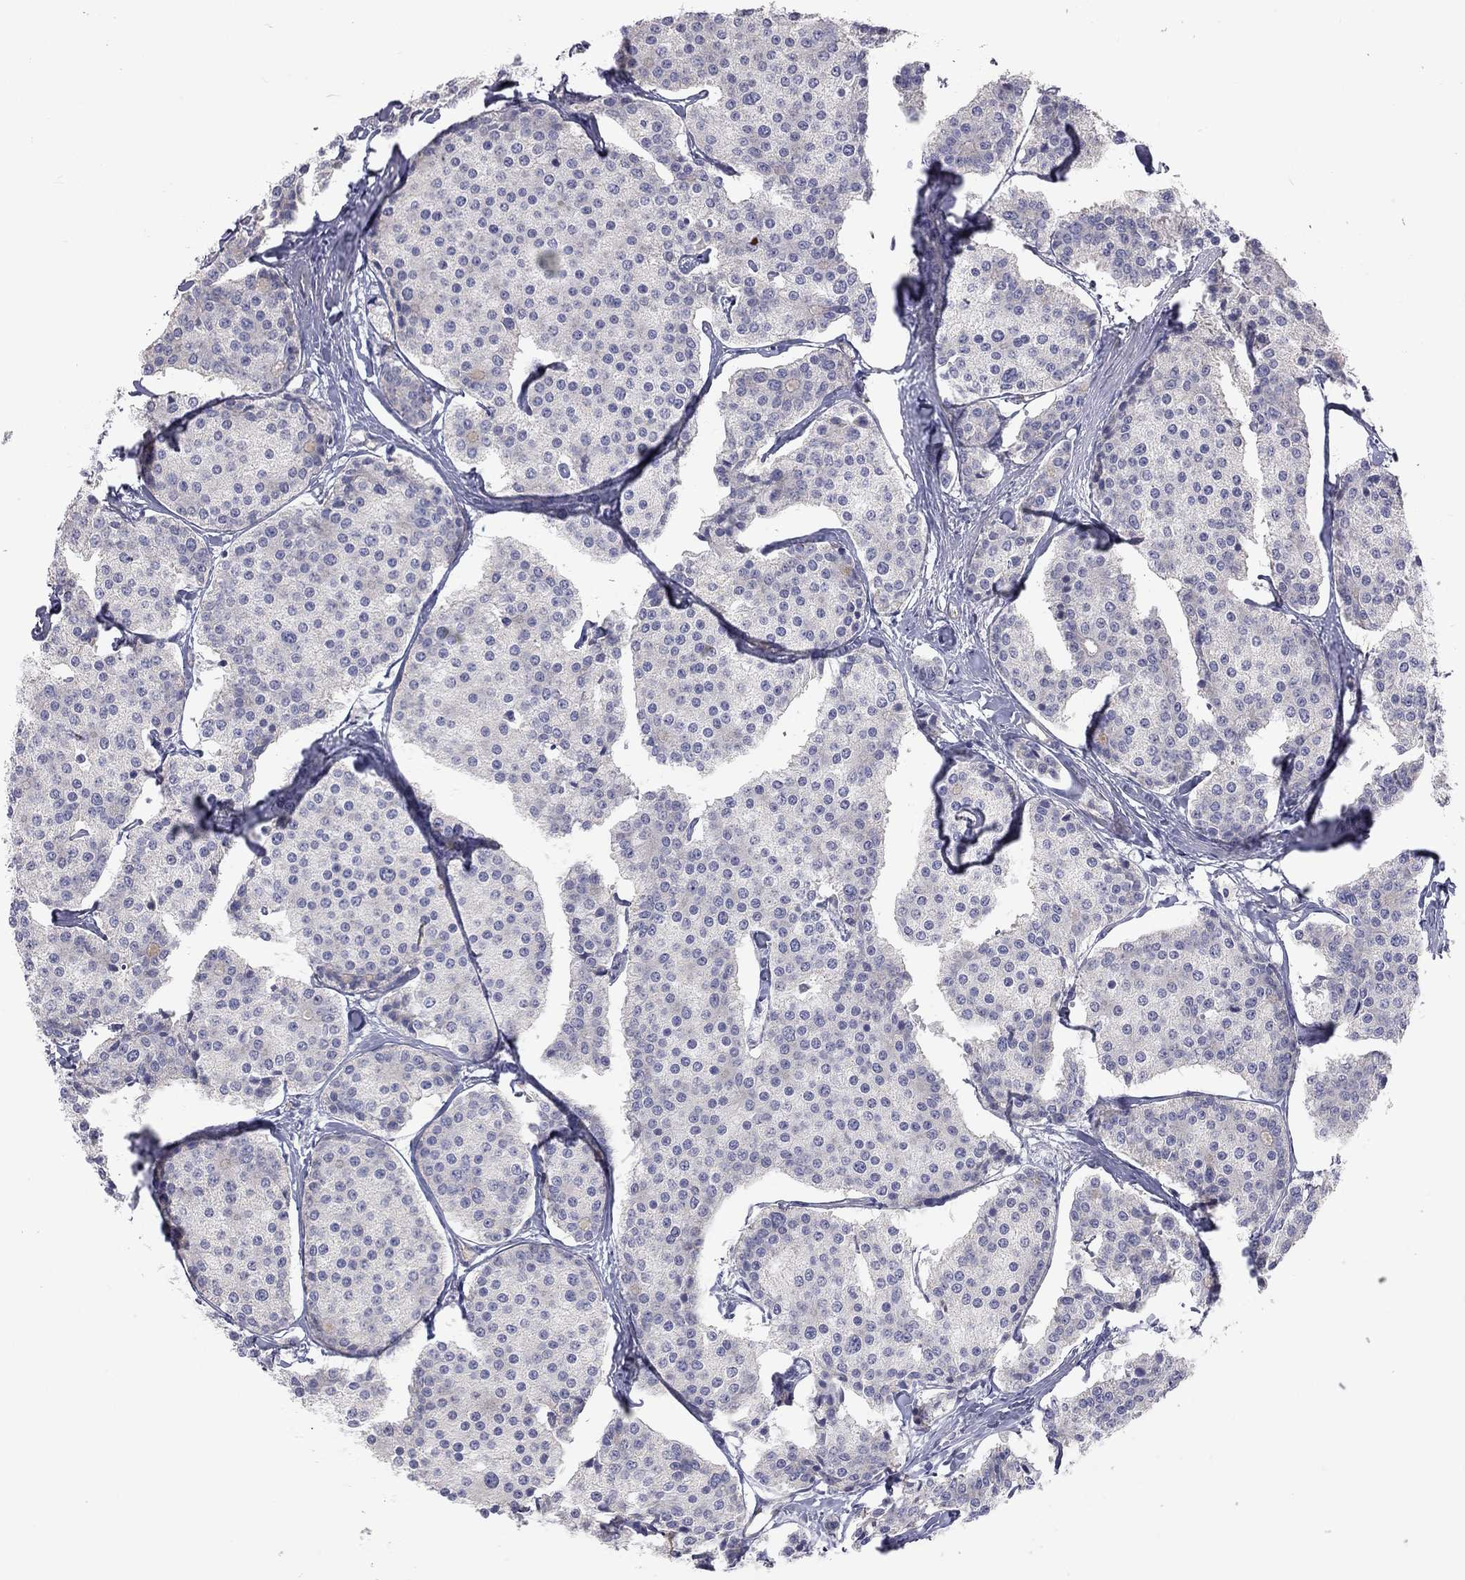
{"staining": {"intensity": "negative", "quantity": "none", "location": "none"}, "tissue": "carcinoid", "cell_type": "Tumor cells", "image_type": "cancer", "snomed": [{"axis": "morphology", "description": "Carcinoid, malignant, NOS"}, {"axis": "topography", "description": "Small intestine"}], "caption": "Carcinoid (malignant) stained for a protein using immunohistochemistry exhibits no expression tumor cells.", "gene": "GPRC5B", "patient": {"sex": "female", "age": 65}}